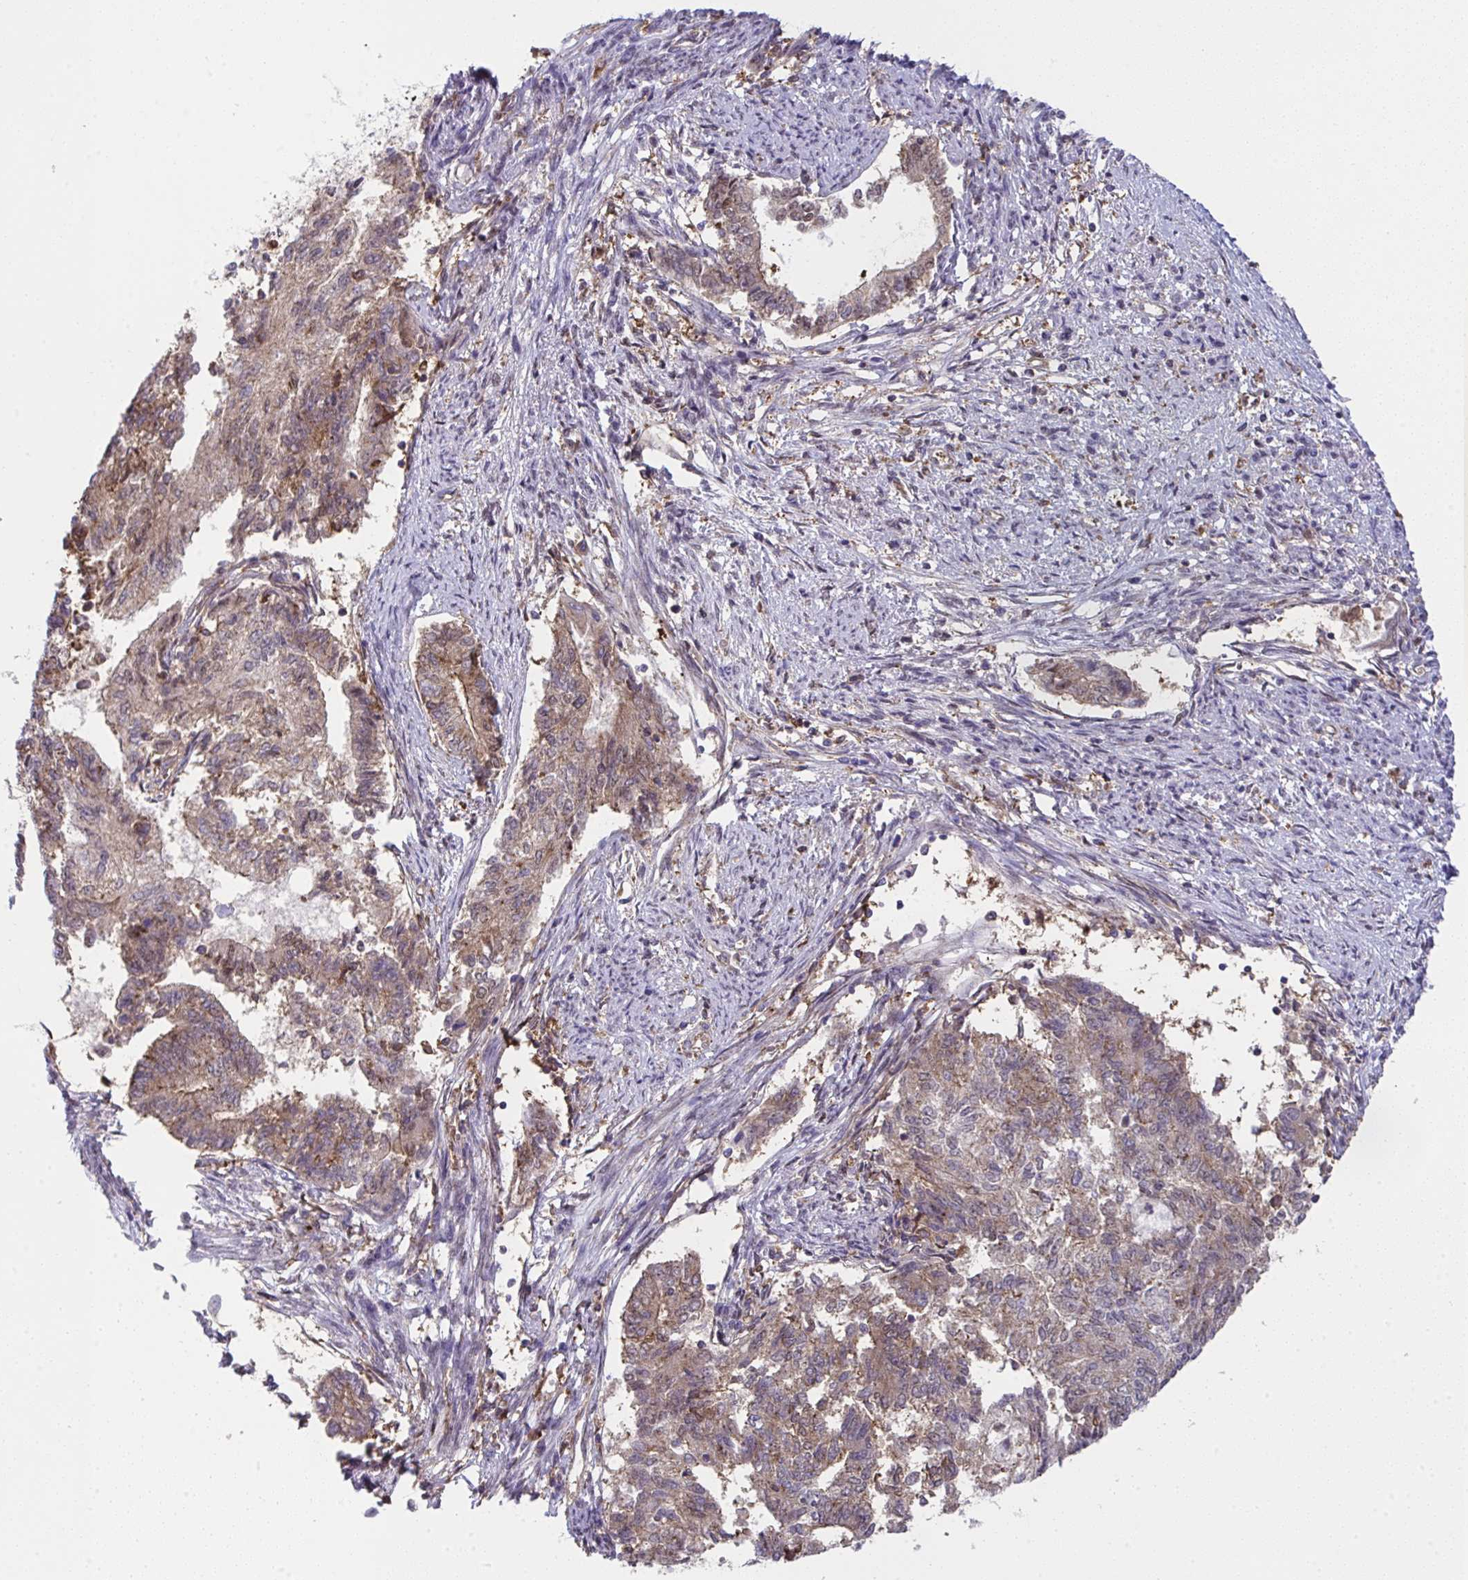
{"staining": {"intensity": "moderate", "quantity": ">75%", "location": "cytoplasmic/membranous"}, "tissue": "endometrial cancer", "cell_type": "Tumor cells", "image_type": "cancer", "snomed": [{"axis": "morphology", "description": "Adenocarcinoma, NOS"}, {"axis": "topography", "description": "Endometrium"}], "caption": "Immunohistochemistry (IHC) (DAB (3,3'-diaminobenzidine)) staining of adenocarcinoma (endometrial) reveals moderate cytoplasmic/membranous protein expression in approximately >75% of tumor cells. The protein is stained brown, and the nuclei are stained in blue (DAB (3,3'-diaminobenzidine) IHC with brightfield microscopy, high magnification).", "gene": "ALDH16A1", "patient": {"sex": "female", "age": 65}}